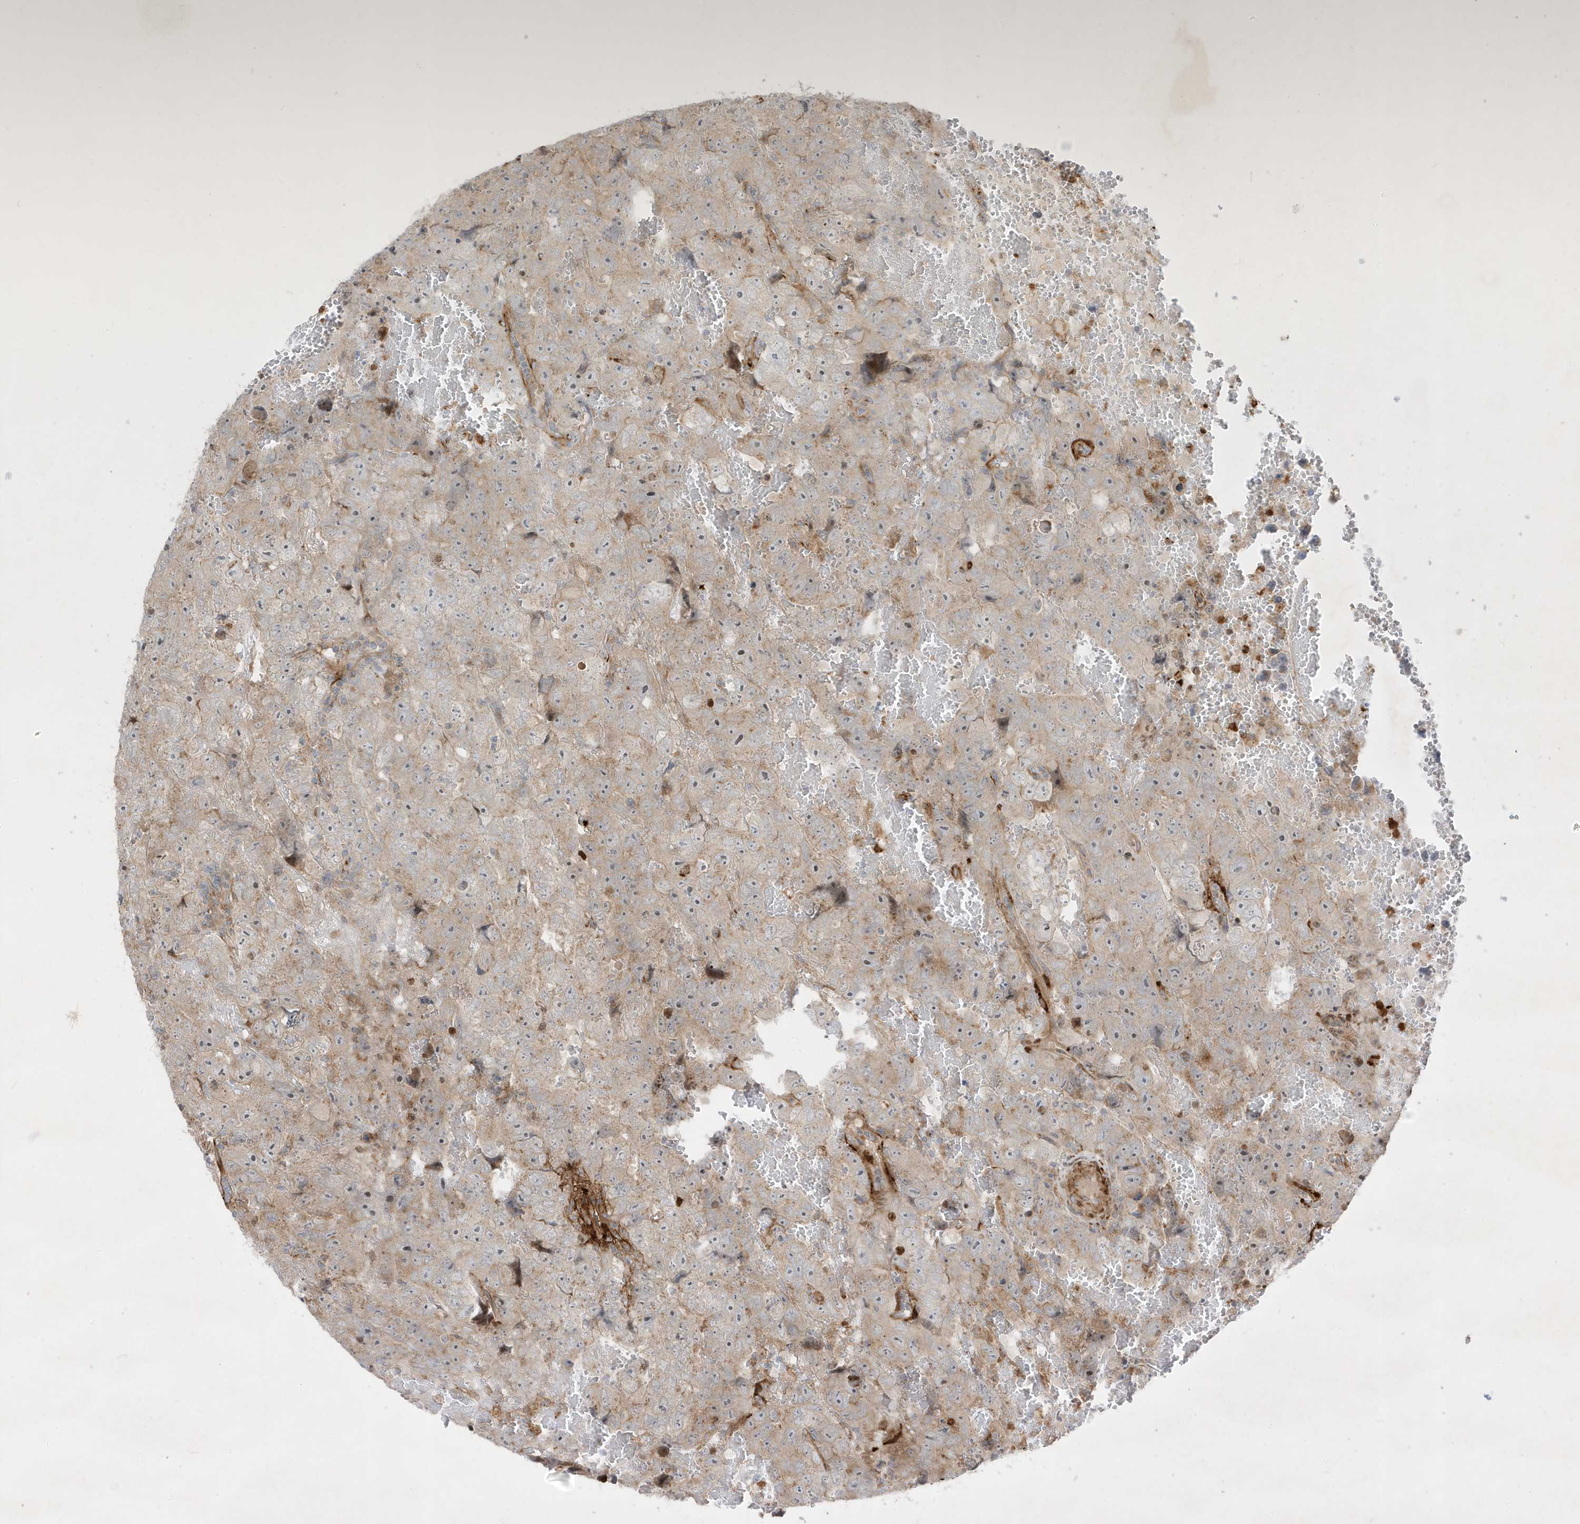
{"staining": {"intensity": "negative", "quantity": "none", "location": "none"}, "tissue": "testis cancer", "cell_type": "Tumor cells", "image_type": "cancer", "snomed": [{"axis": "morphology", "description": "Carcinoma, Embryonal, NOS"}, {"axis": "topography", "description": "Testis"}], "caption": "DAB immunohistochemical staining of testis cancer exhibits no significant positivity in tumor cells.", "gene": "IFT57", "patient": {"sex": "male", "age": 45}}